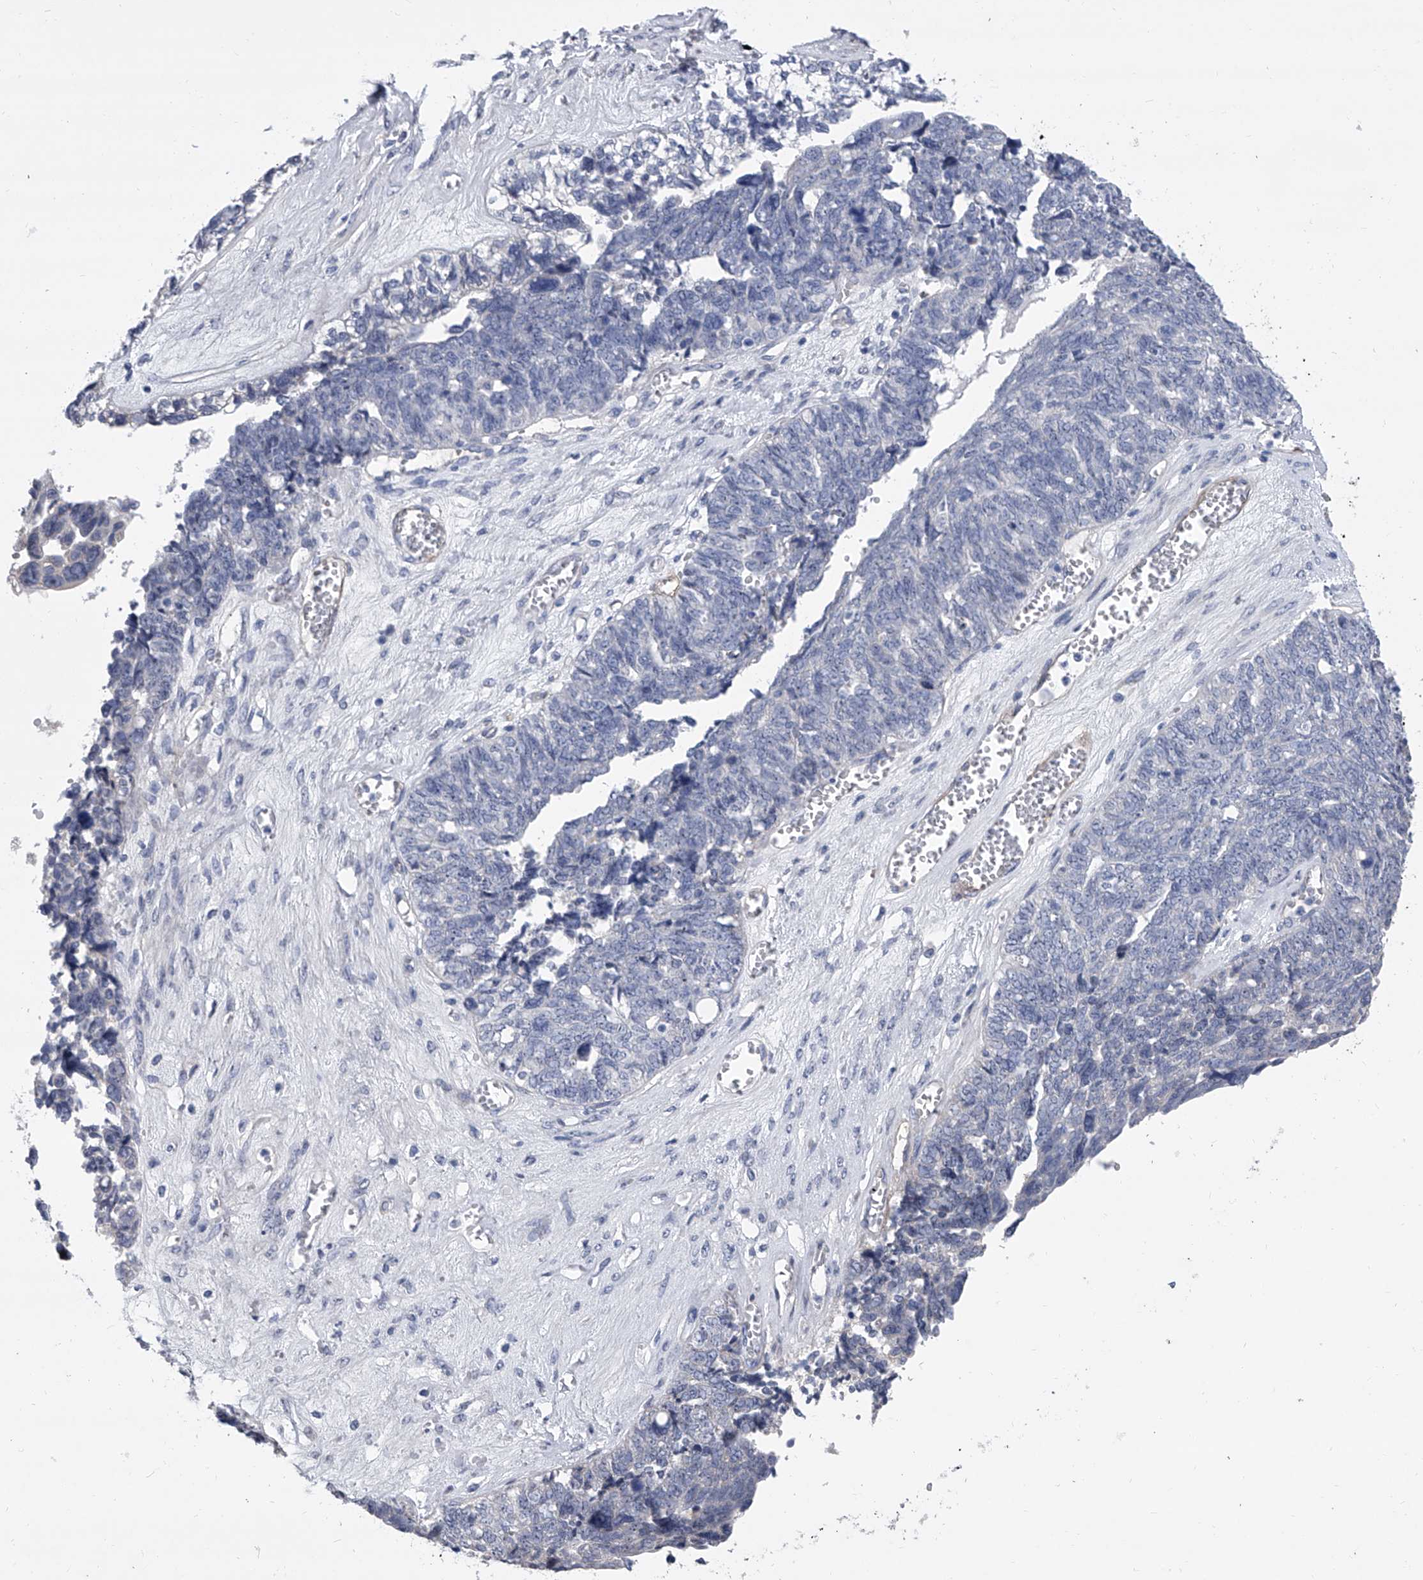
{"staining": {"intensity": "negative", "quantity": "none", "location": "none"}, "tissue": "ovarian cancer", "cell_type": "Tumor cells", "image_type": "cancer", "snomed": [{"axis": "morphology", "description": "Cystadenocarcinoma, serous, NOS"}, {"axis": "topography", "description": "Ovary"}], "caption": "Immunohistochemical staining of human ovarian cancer displays no significant positivity in tumor cells.", "gene": "ALG14", "patient": {"sex": "female", "age": 79}}